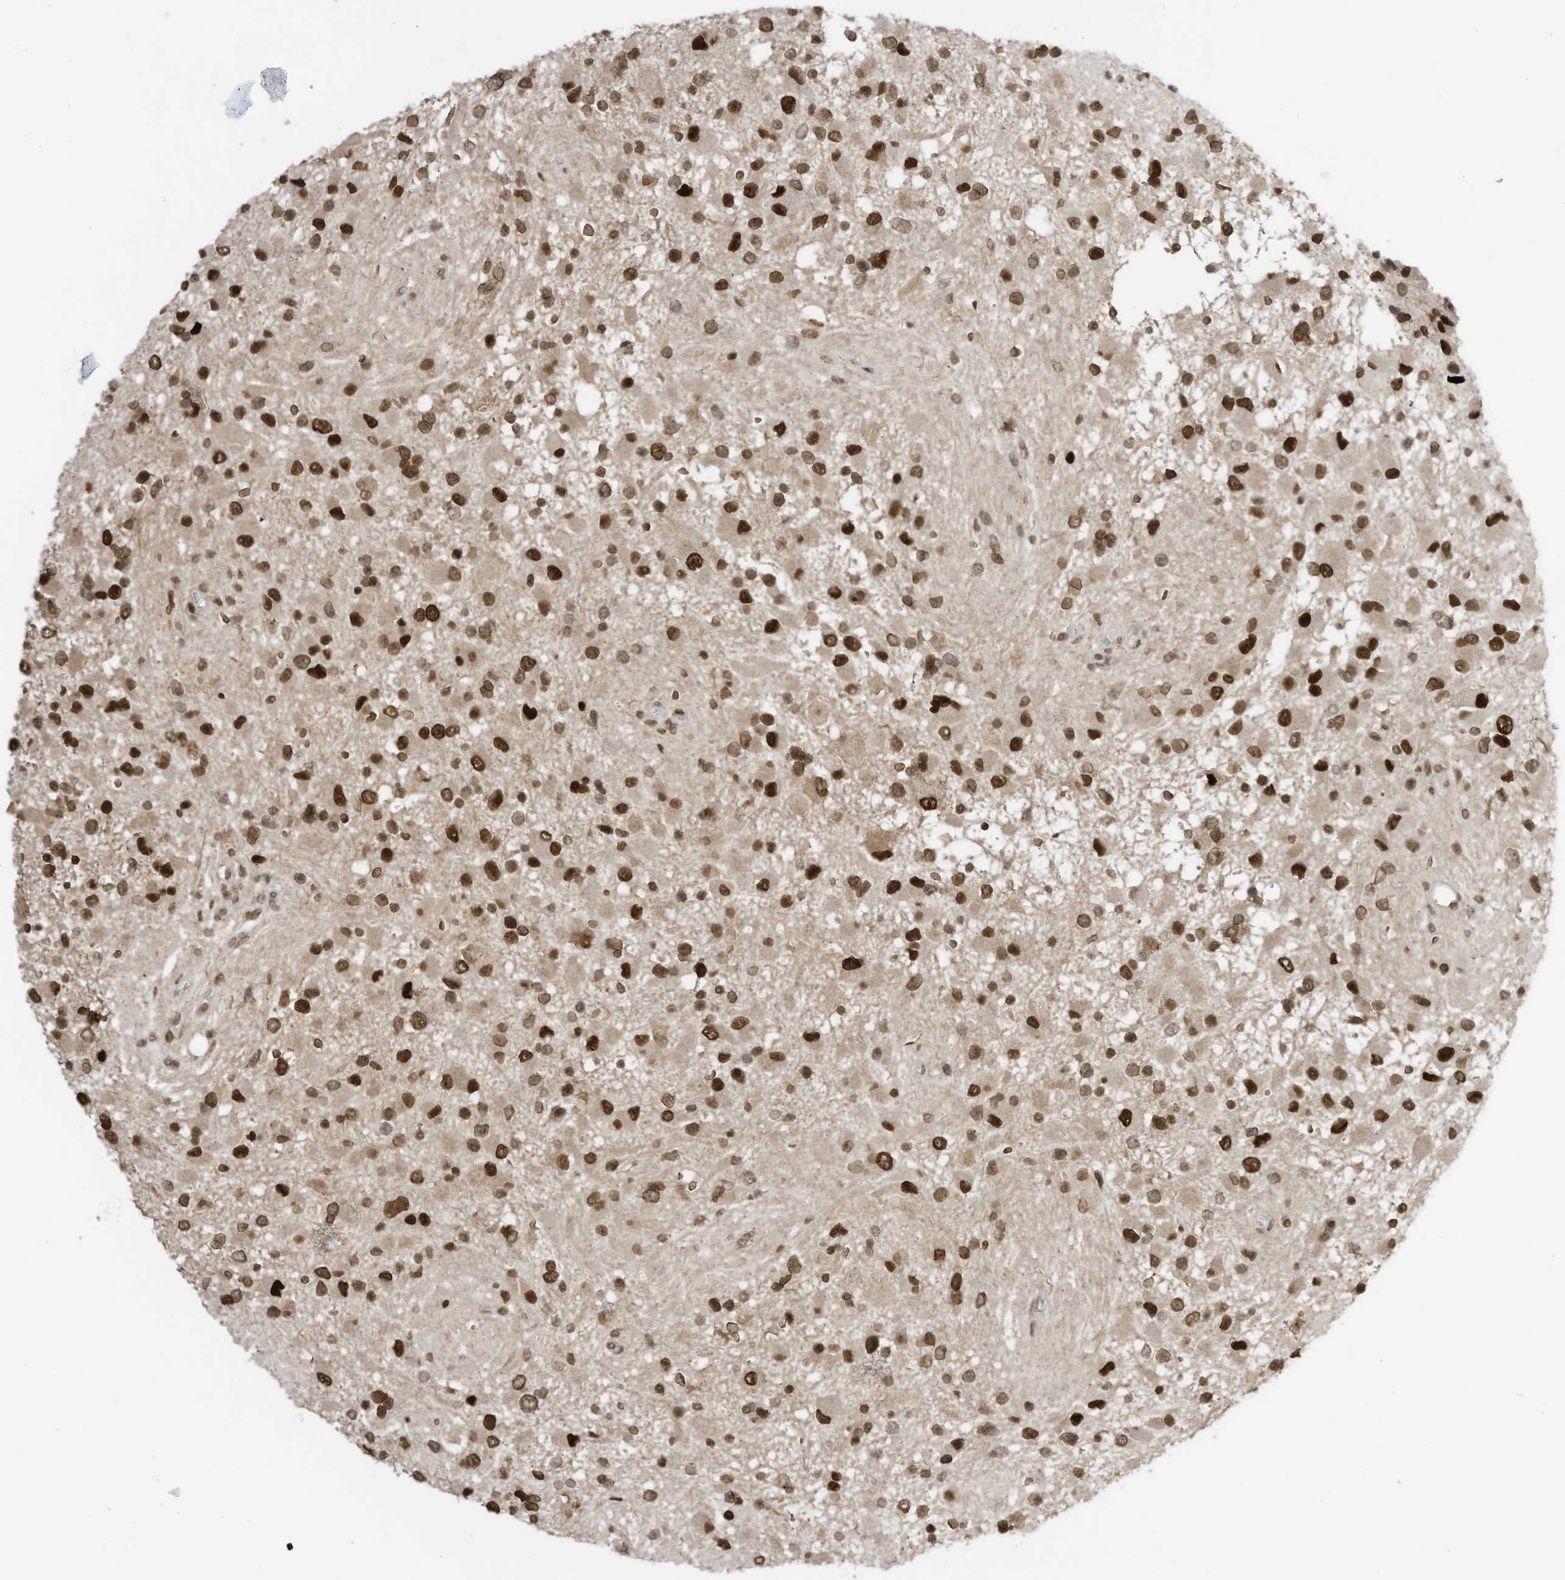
{"staining": {"intensity": "strong", "quantity": ">75%", "location": "nuclear"}, "tissue": "glioma", "cell_type": "Tumor cells", "image_type": "cancer", "snomed": [{"axis": "morphology", "description": "Glioma, malignant, High grade"}, {"axis": "topography", "description": "Brain"}], "caption": "A histopathology image of glioma stained for a protein exhibits strong nuclear brown staining in tumor cells. (brown staining indicates protein expression, while blue staining denotes nuclei).", "gene": "KPNB1", "patient": {"sex": "male", "age": 53}}